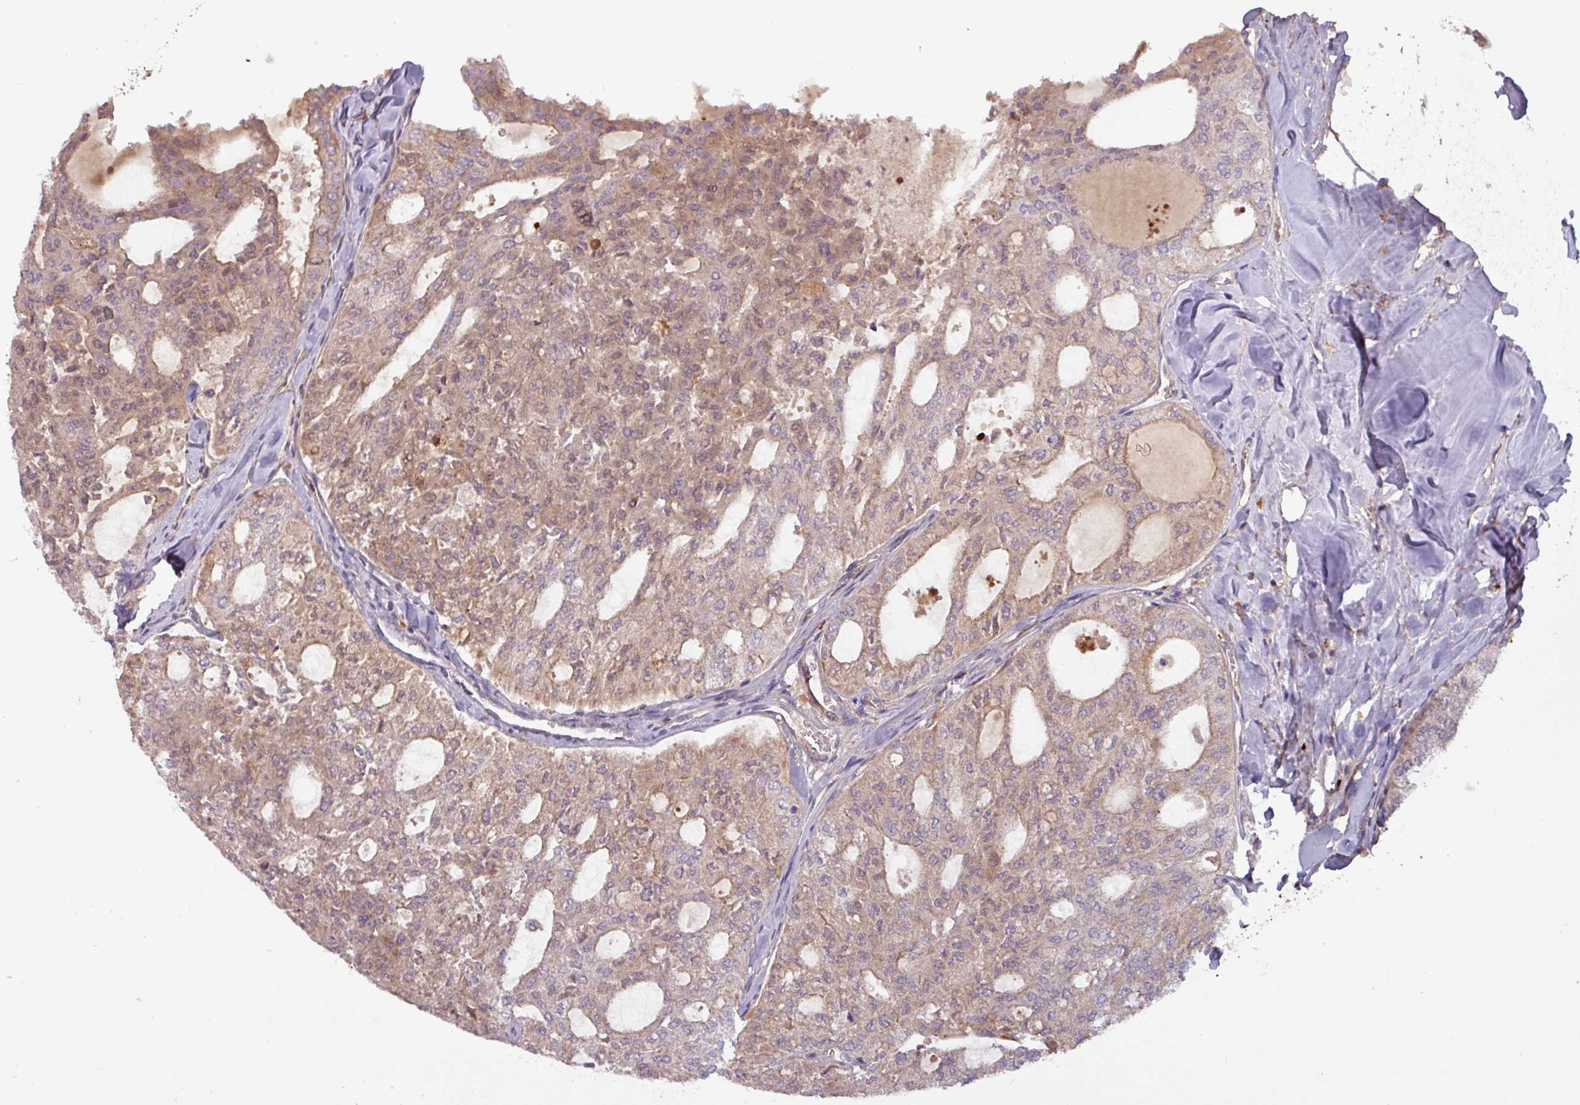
{"staining": {"intensity": "weak", "quantity": "25%-75%", "location": "cytoplasmic/membranous"}, "tissue": "thyroid cancer", "cell_type": "Tumor cells", "image_type": "cancer", "snomed": [{"axis": "morphology", "description": "Follicular adenoma carcinoma, NOS"}, {"axis": "topography", "description": "Thyroid gland"}], "caption": "This photomicrograph displays follicular adenoma carcinoma (thyroid) stained with IHC to label a protein in brown. The cytoplasmic/membranous of tumor cells show weak positivity for the protein. Nuclei are counter-stained blue.", "gene": "PCED1A", "patient": {"sex": "male", "age": 75}}